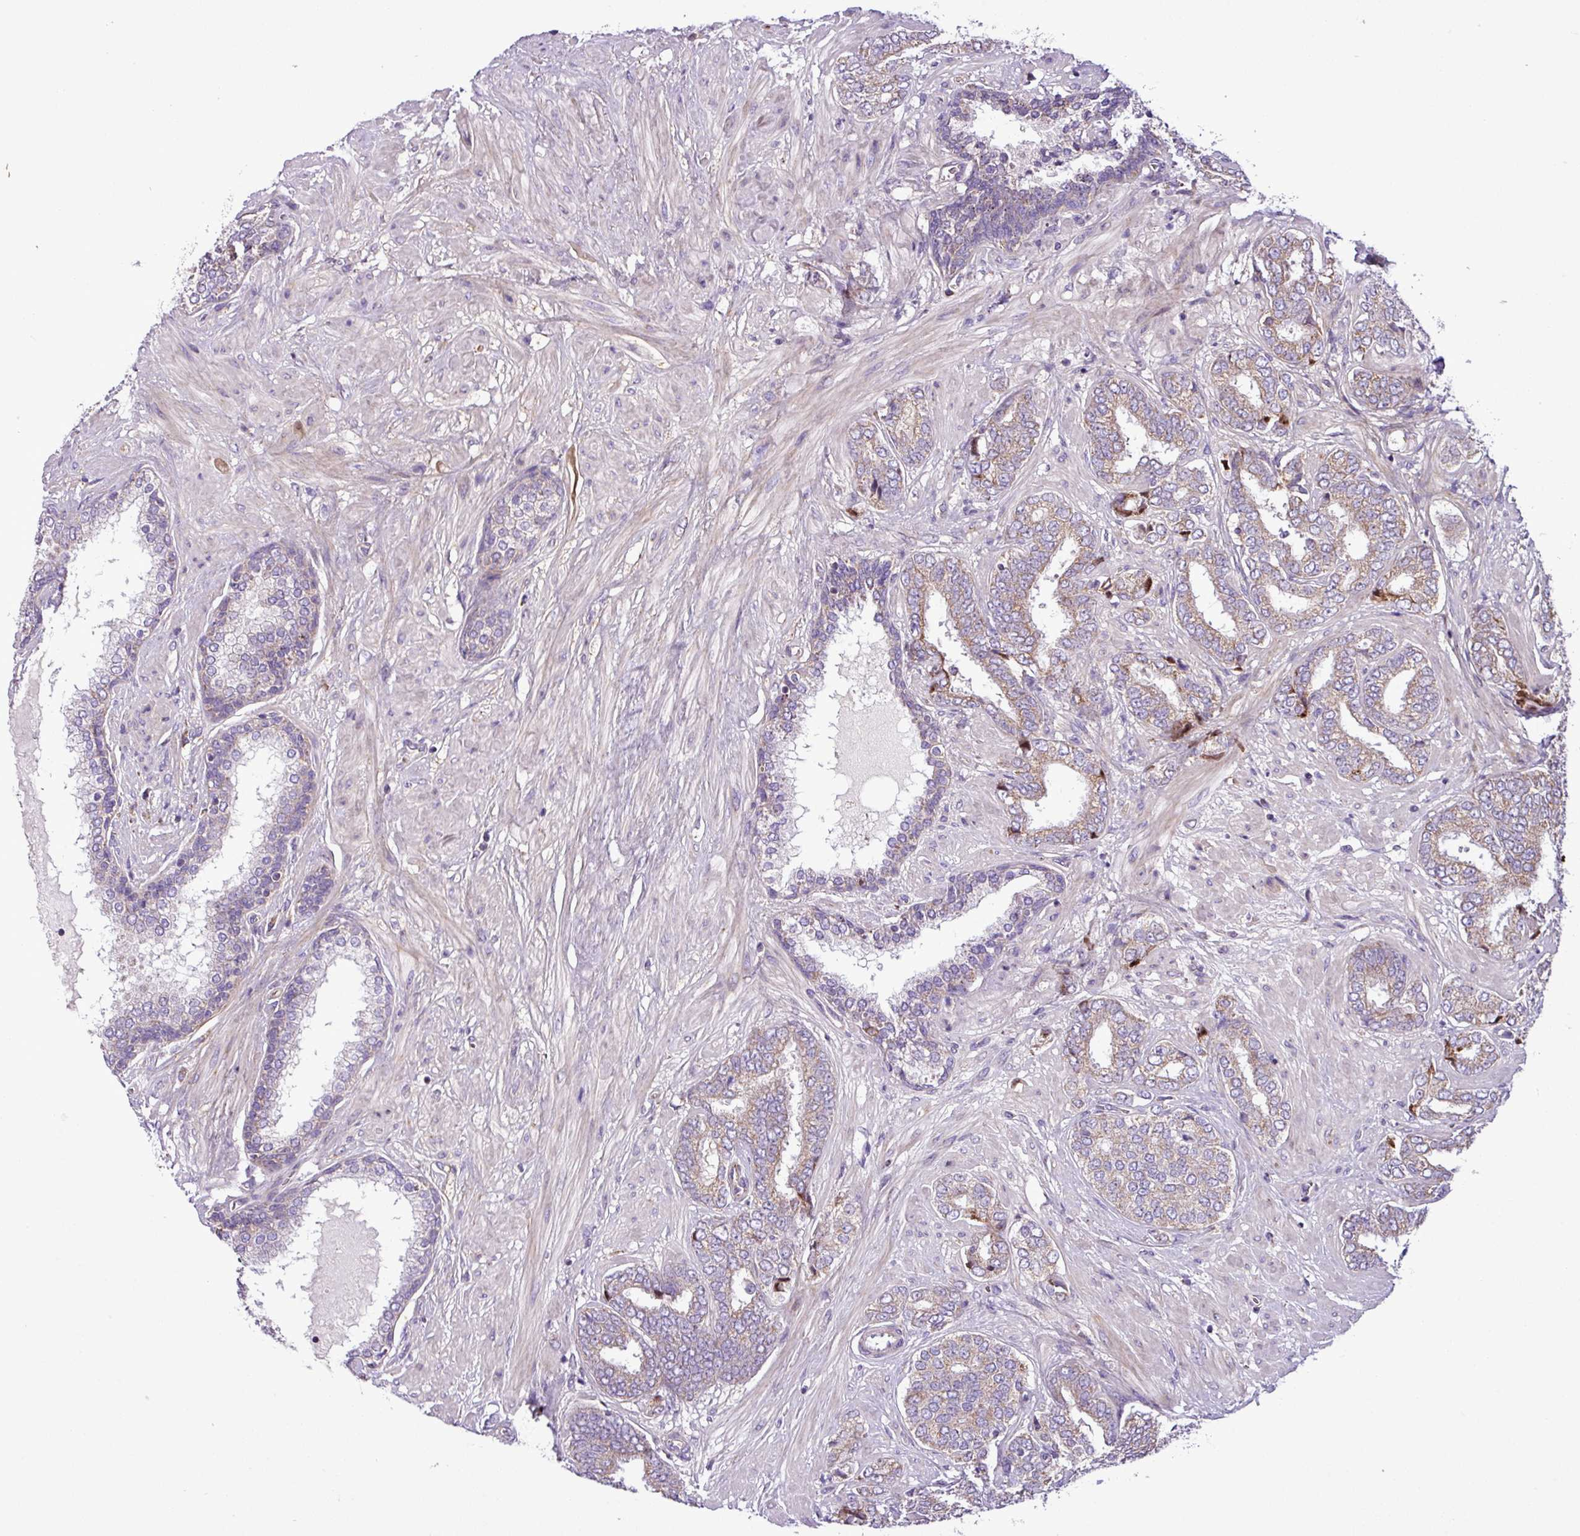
{"staining": {"intensity": "weak", "quantity": ">75%", "location": "cytoplasmic/membranous"}, "tissue": "prostate cancer", "cell_type": "Tumor cells", "image_type": "cancer", "snomed": [{"axis": "morphology", "description": "Adenocarcinoma, High grade"}, {"axis": "topography", "description": "Prostate"}], "caption": "Protein staining of prostate cancer tissue shows weak cytoplasmic/membranous positivity in approximately >75% of tumor cells.", "gene": "FAM183A", "patient": {"sex": "male", "age": 72}}